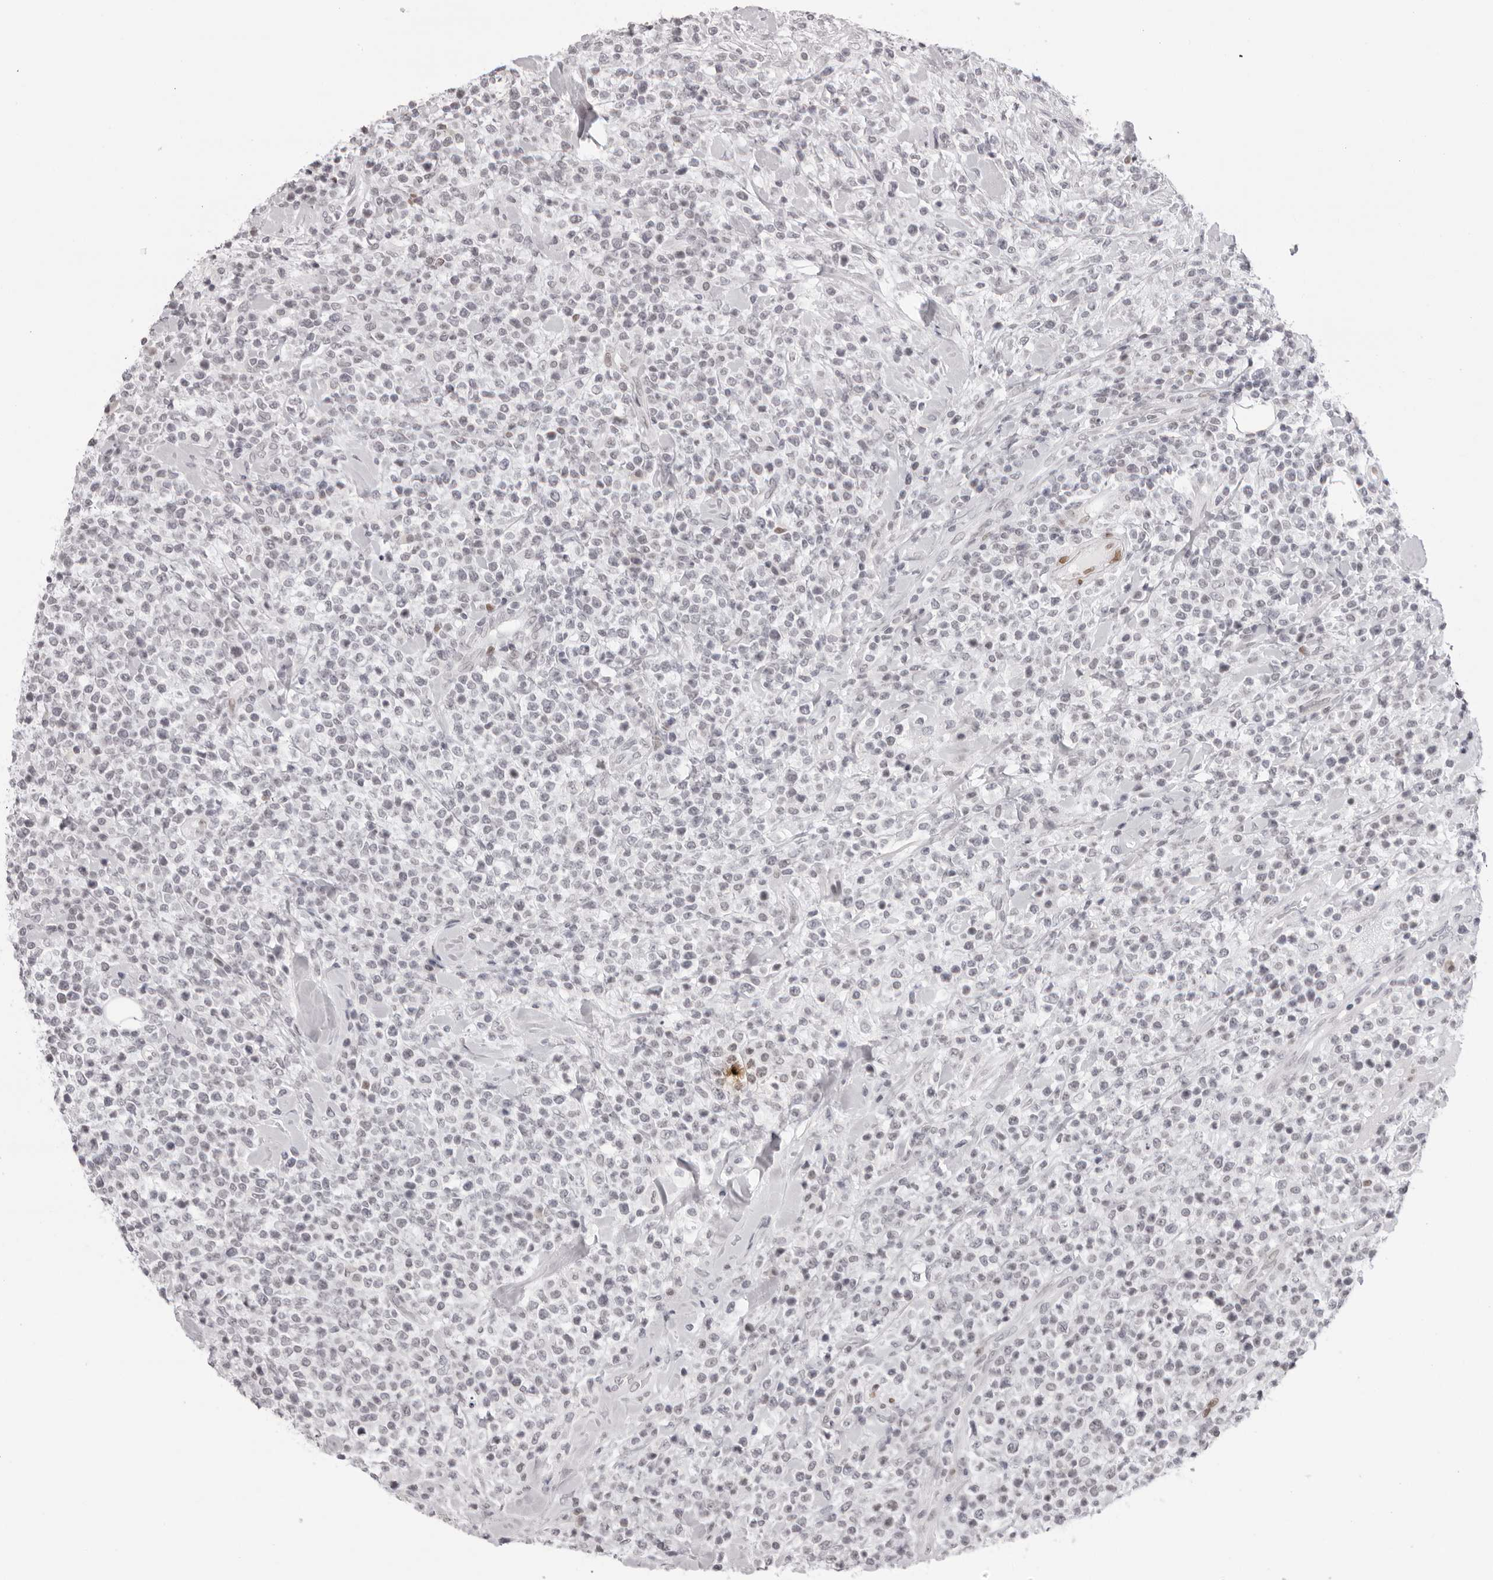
{"staining": {"intensity": "negative", "quantity": "none", "location": "none"}, "tissue": "lymphoma", "cell_type": "Tumor cells", "image_type": "cancer", "snomed": [{"axis": "morphology", "description": "Malignant lymphoma, non-Hodgkin's type, High grade"}, {"axis": "topography", "description": "Colon"}], "caption": "Micrograph shows no protein positivity in tumor cells of malignant lymphoma, non-Hodgkin's type (high-grade) tissue.", "gene": "MAFK", "patient": {"sex": "female", "age": 53}}